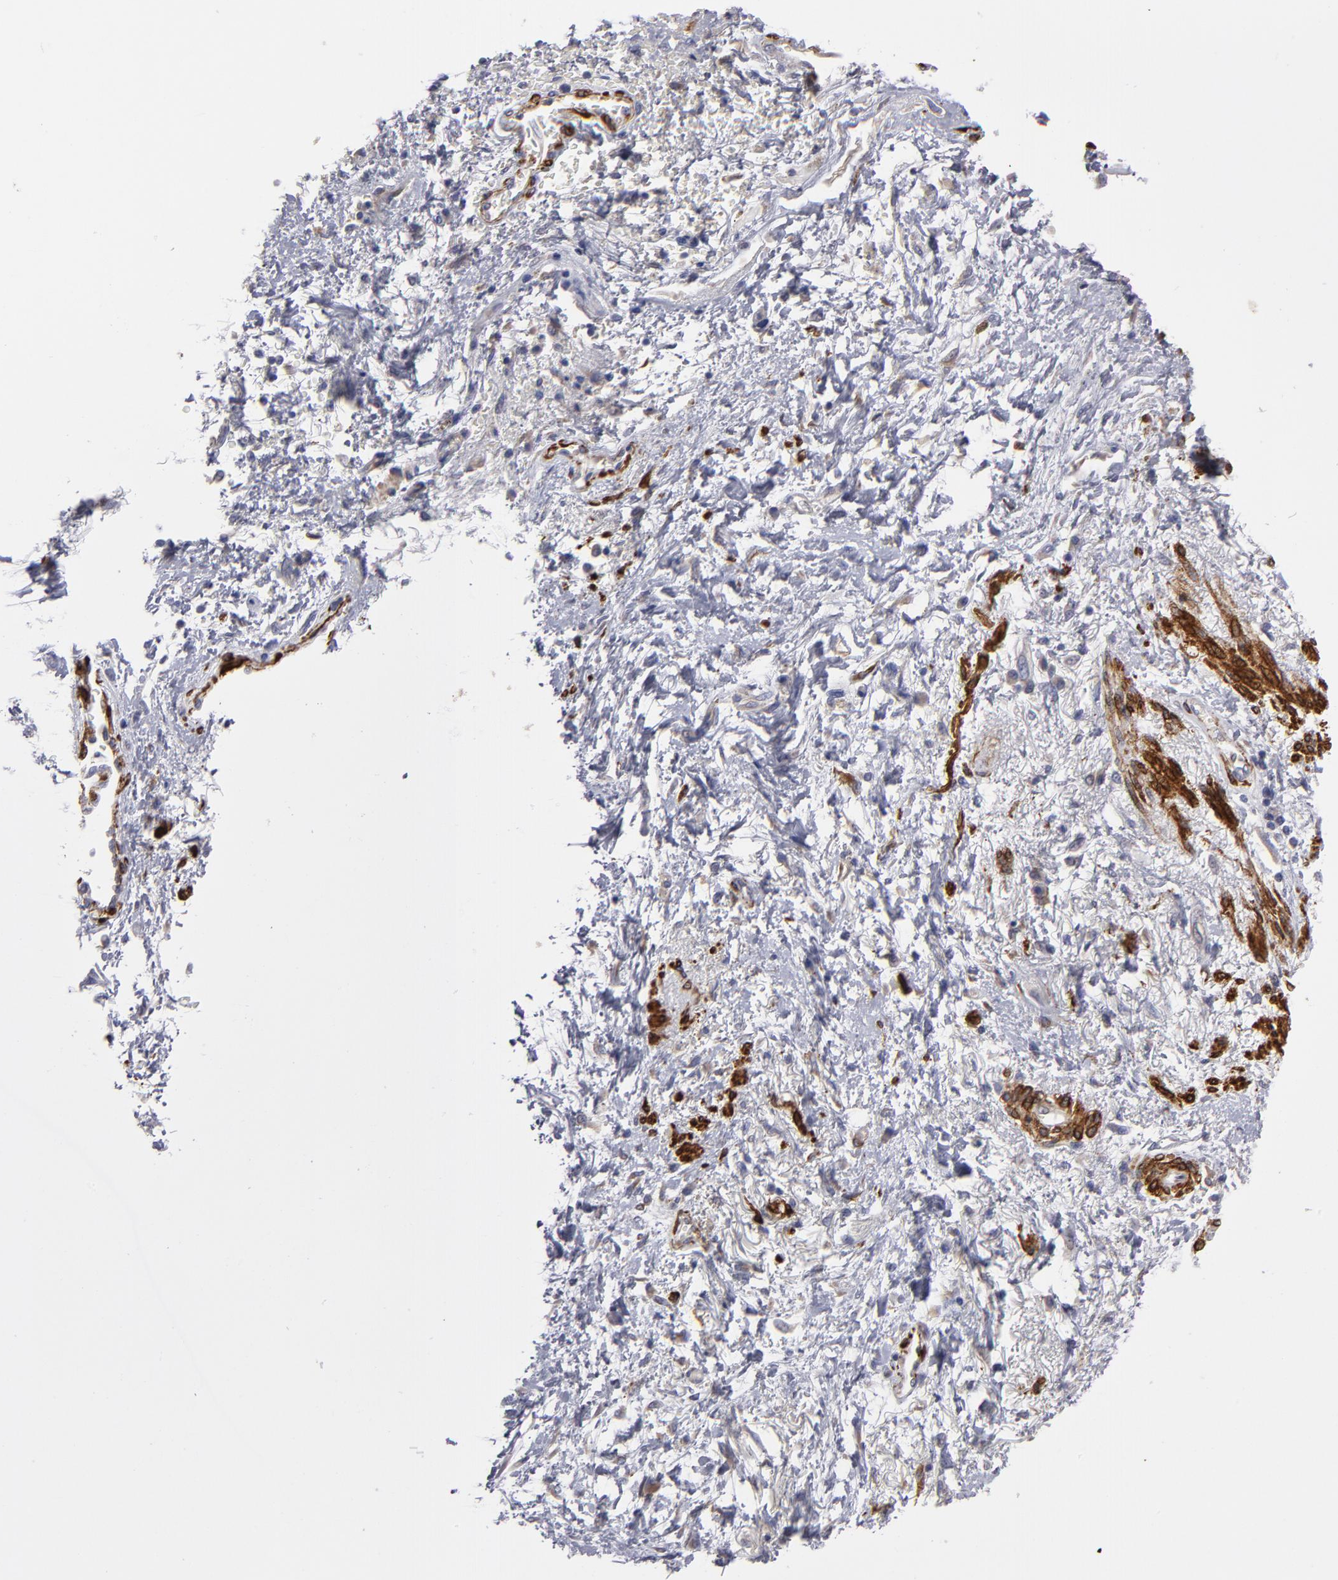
{"staining": {"intensity": "moderate", "quantity": ">75%", "location": "cytoplasmic/membranous"}, "tissue": "skin", "cell_type": "Epidermal cells", "image_type": "normal", "snomed": [{"axis": "morphology", "description": "Normal tissue, NOS"}, {"axis": "topography", "description": "Anal"}], "caption": "Brown immunohistochemical staining in unremarkable human skin shows moderate cytoplasmic/membranous positivity in approximately >75% of epidermal cells.", "gene": "SLMAP", "patient": {"sex": "female", "age": 46}}